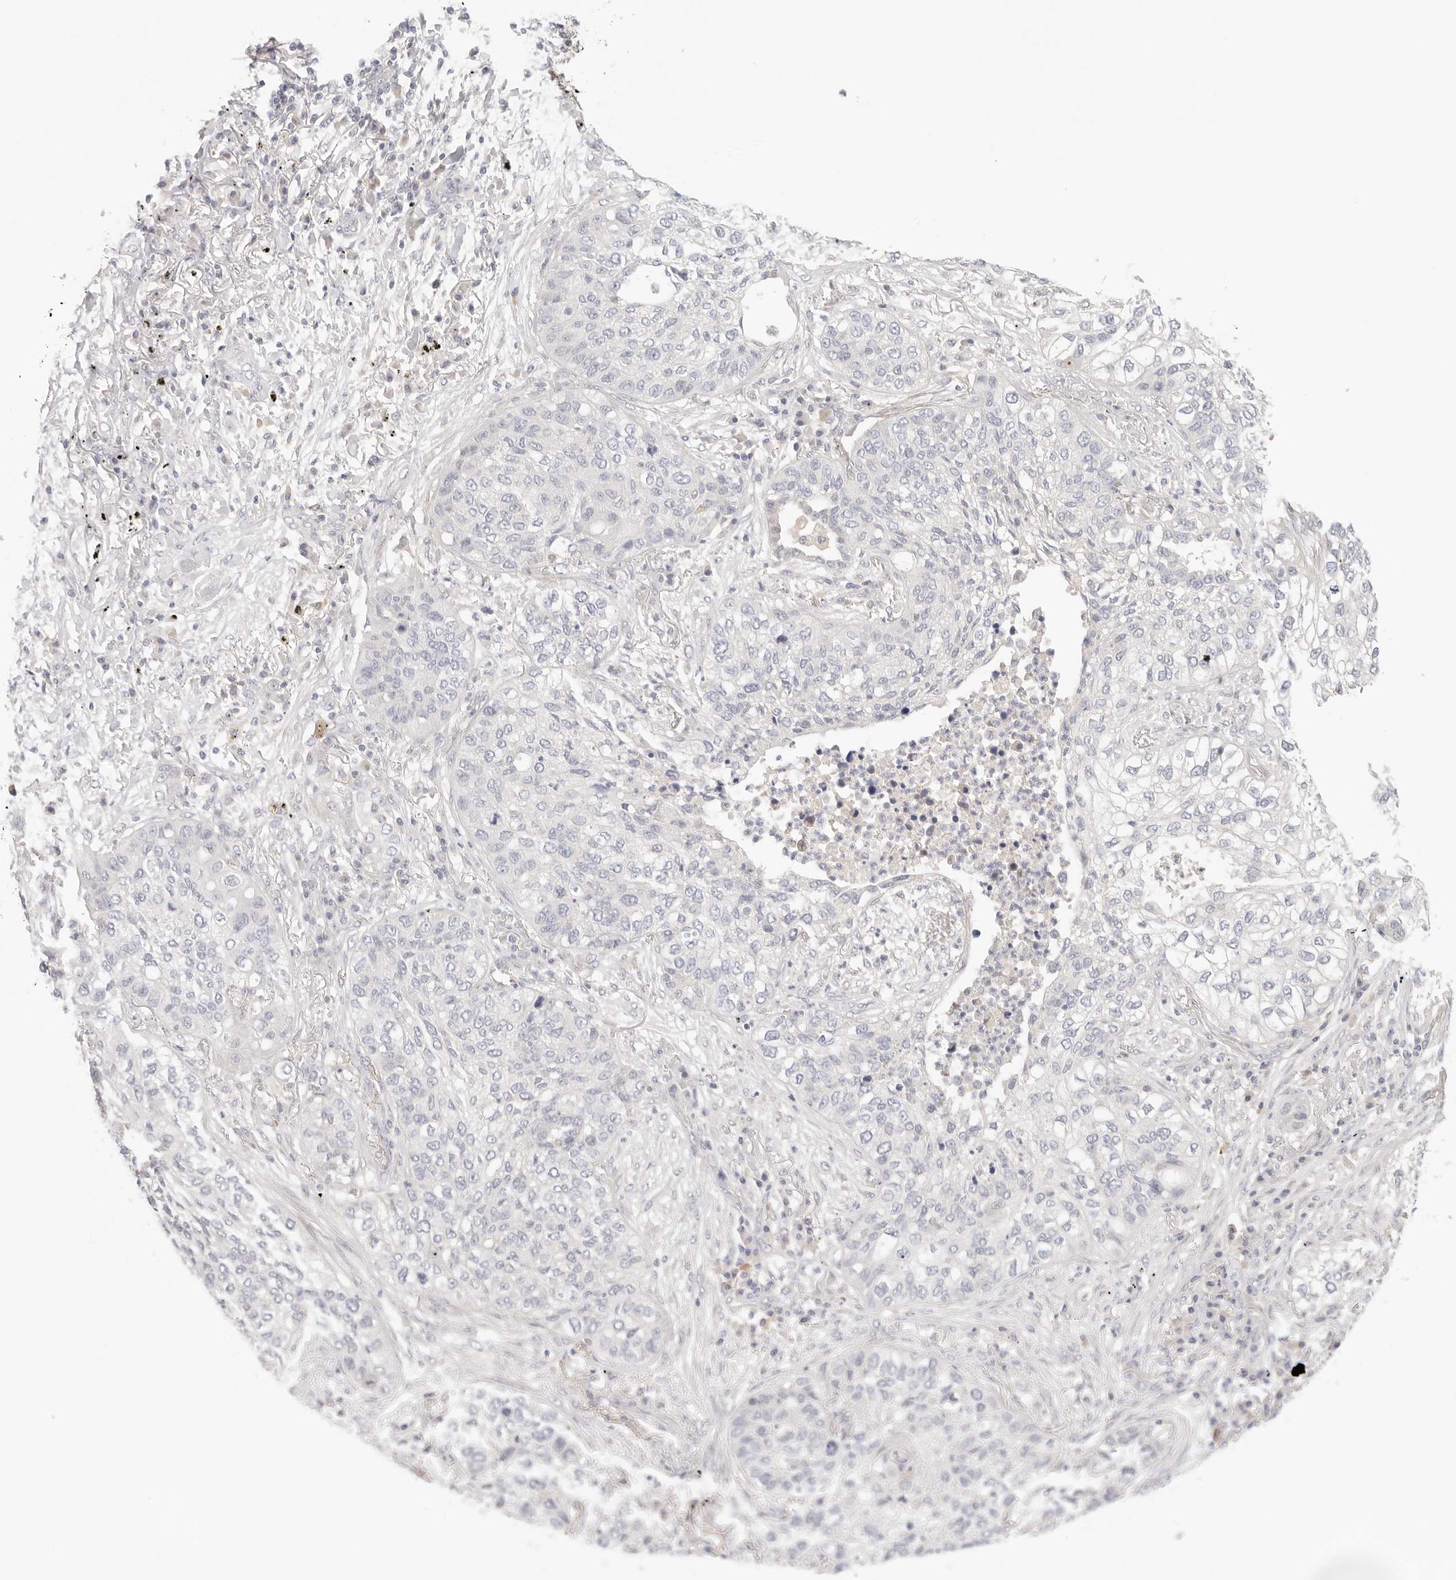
{"staining": {"intensity": "negative", "quantity": "none", "location": "none"}, "tissue": "lung cancer", "cell_type": "Tumor cells", "image_type": "cancer", "snomed": [{"axis": "morphology", "description": "Squamous cell carcinoma, NOS"}, {"axis": "topography", "description": "Lung"}], "caption": "Immunohistochemical staining of squamous cell carcinoma (lung) reveals no significant staining in tumor cells.", "gene": "SPHK1", "patient": {"sex": "female", "age": 63}}